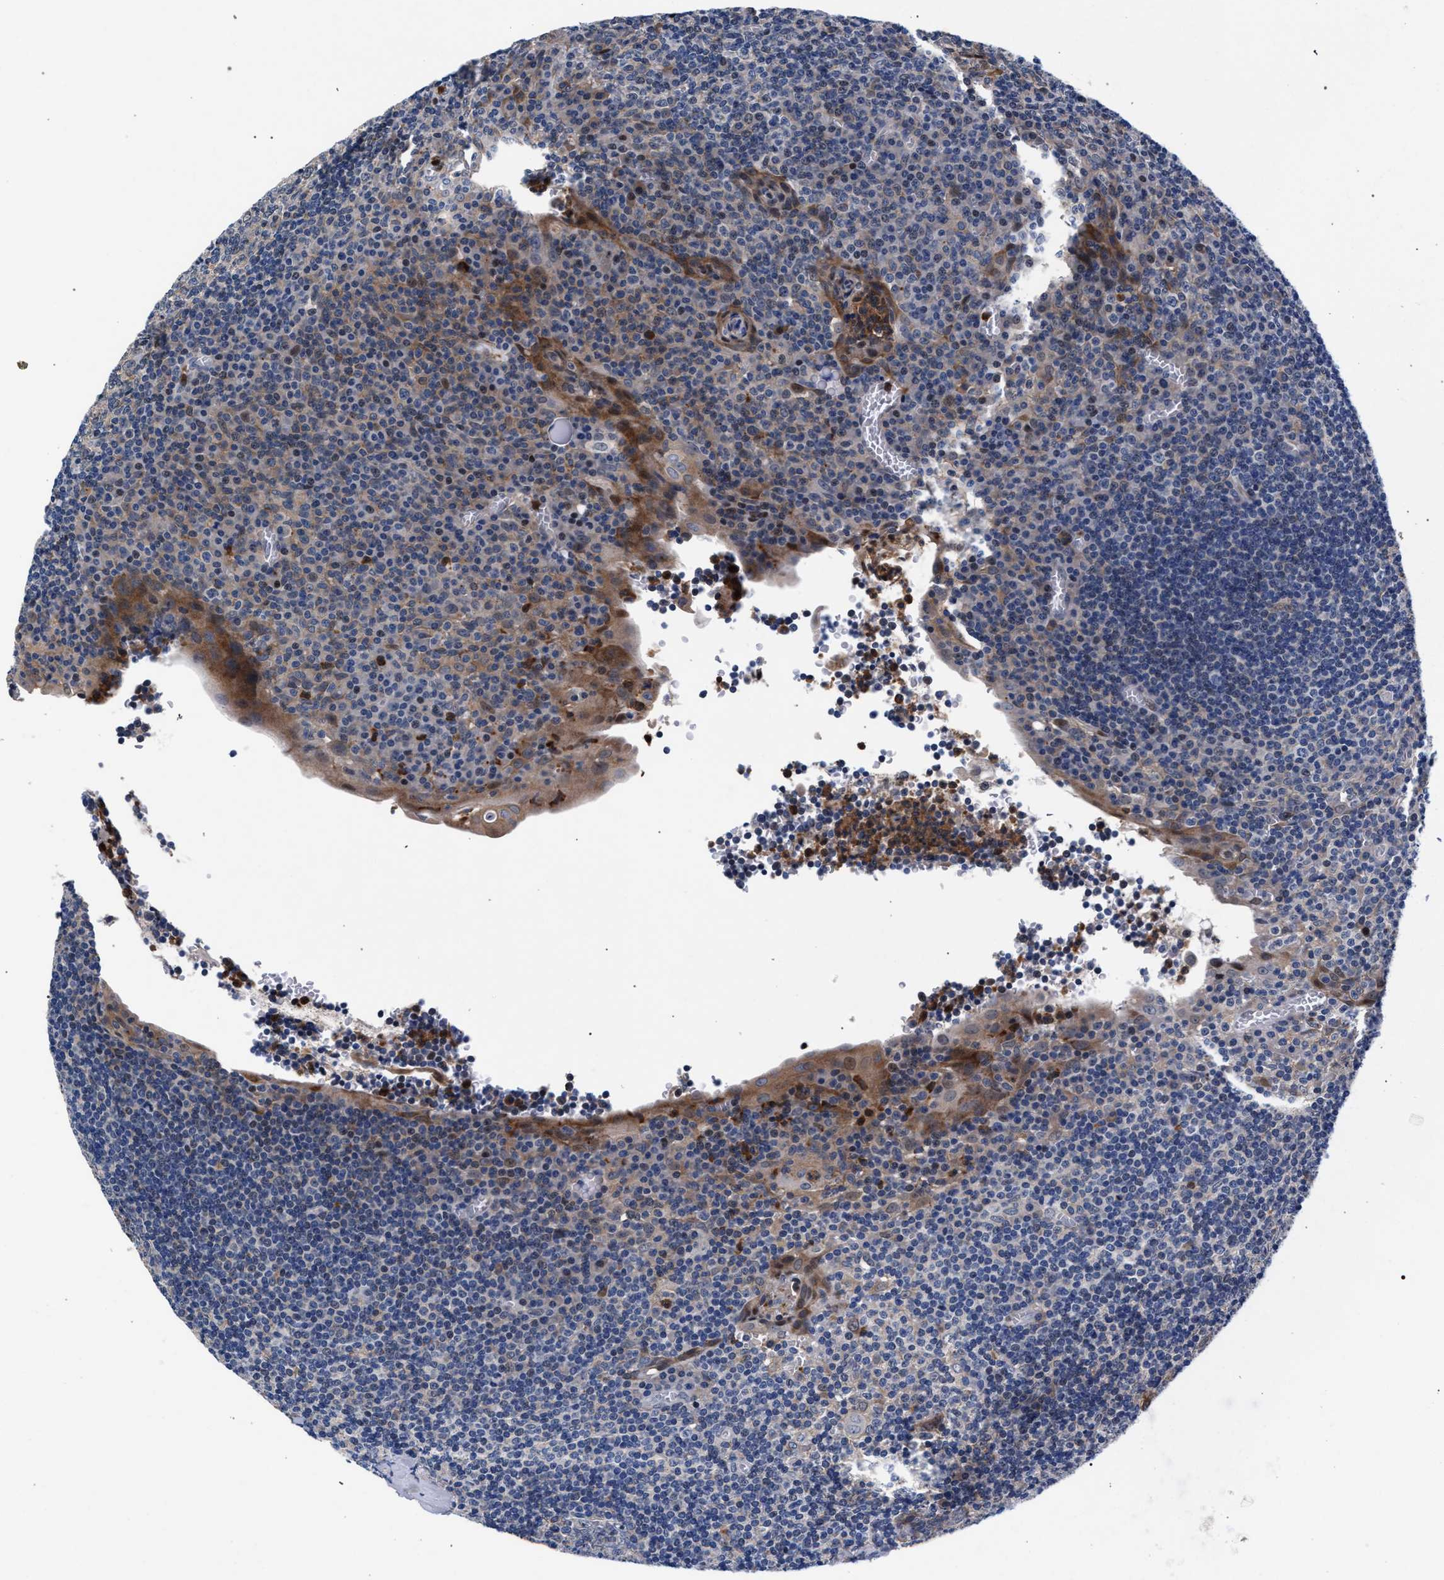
{"staining": {"intensity": "weak", "quantity": "<25%", "location": "cytoplasmic/membranous"}, "tissue": "tonsil", "cell_type": "Germinal center cells", "image_type": "normal", "snomed": [{"axis": "morphology", "description": "Normal tissue, NOS"}, {"axis": "topography", "description": "Tonsil"}], "caption": "Human tonsil stained for a protein using immunohistochemistry (IHC) displays no staining in germinal center cells.", "gene": "ZNF462", "patient": {"sex": "male", "age": 37}}